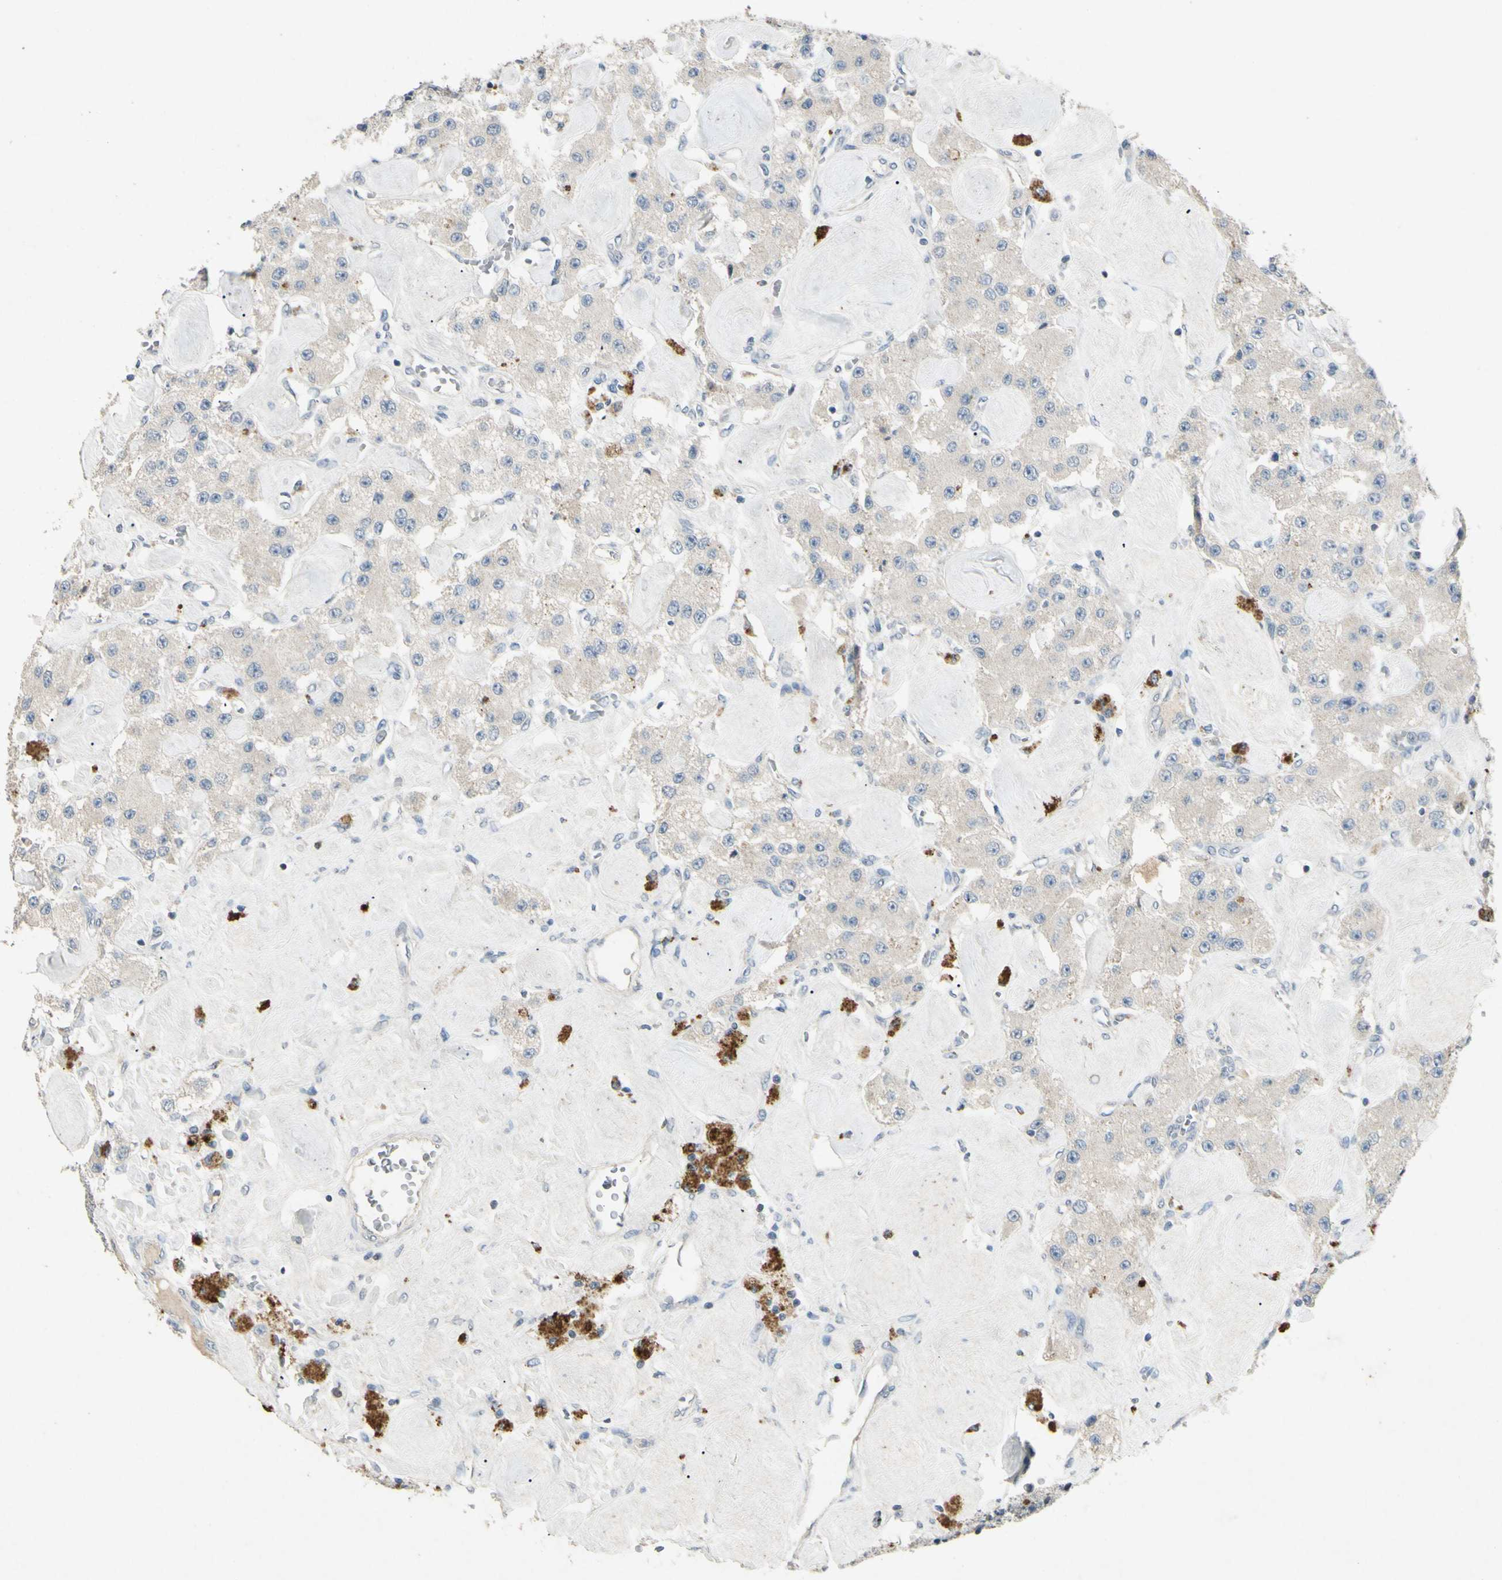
{"staining": {"intensity": "negative", "quantity": "none", "location": "none"}, "tissue": "carcinoid", "cell_type": "Tumor cells", "image_type": "cancer", "snomed": [{"axis": "morphology", "description": "Carcinoid, malignant, NOS"}, {"axis": "topography", "description": "Pancreas"}], "caption": "Tumor cells show no significant expression in malignant carcinoid.", "gene": "TIMM21", "patient": {"sex": "male", "age": 41}}